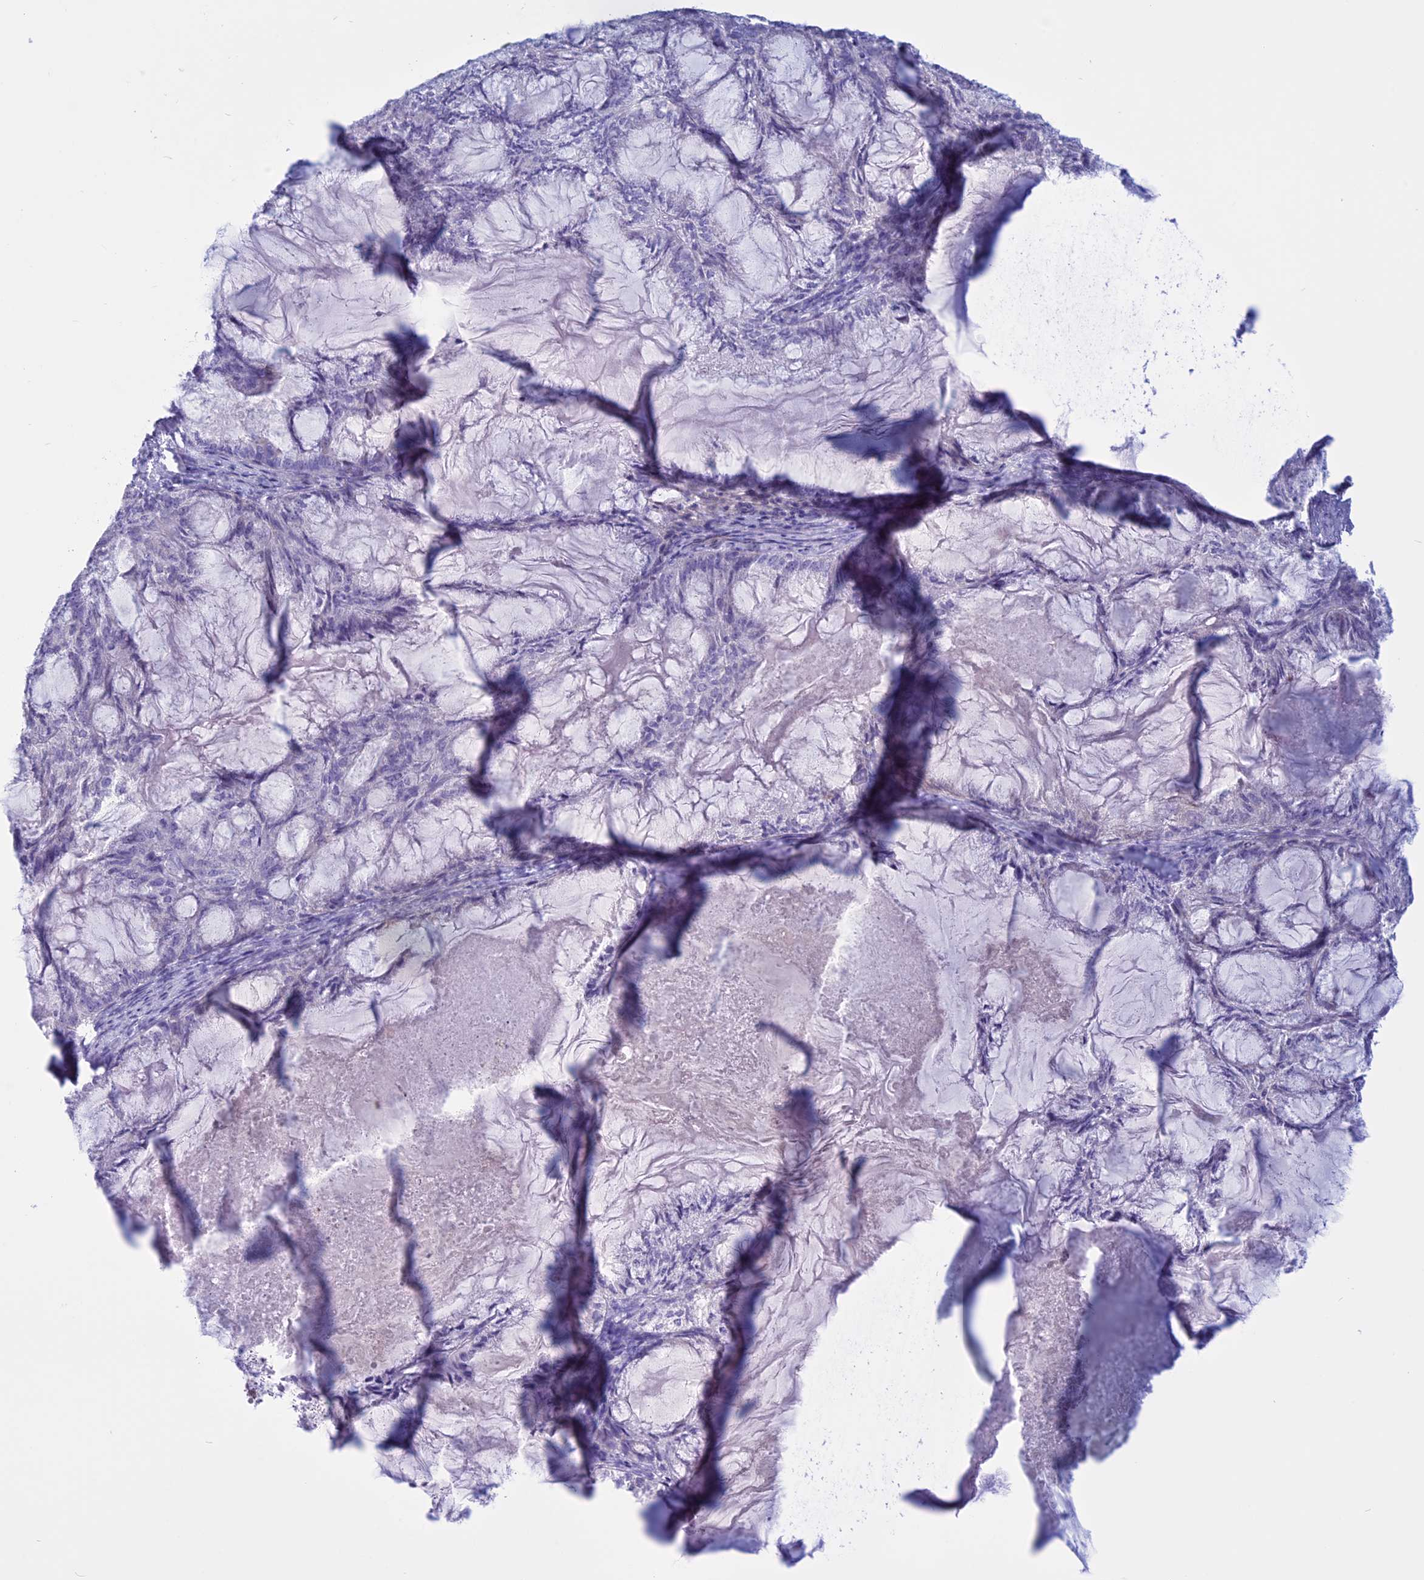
{"staining": {"intensity": "negative", "quantity": "none", "location": "none"}, "tissue": "endometrial cancer", "cell_type": "Tumor cells", "image_type": "cancer", "snomed": [{"axis": "morphology", "description": "Adenocarcinoma, NOS"}, {"axis": "topography", "description": "Endometrium"}], "caption": "Tumor cells are negative for brown protein staining in endometrial cancer (adenocarcinoma). (DAB (3,3'-diaminobenzidine) immunohistochemistry (IHC), high magnification).", "gene": "SPHKAP", "patient": {"sex": "female", "age": 86}}